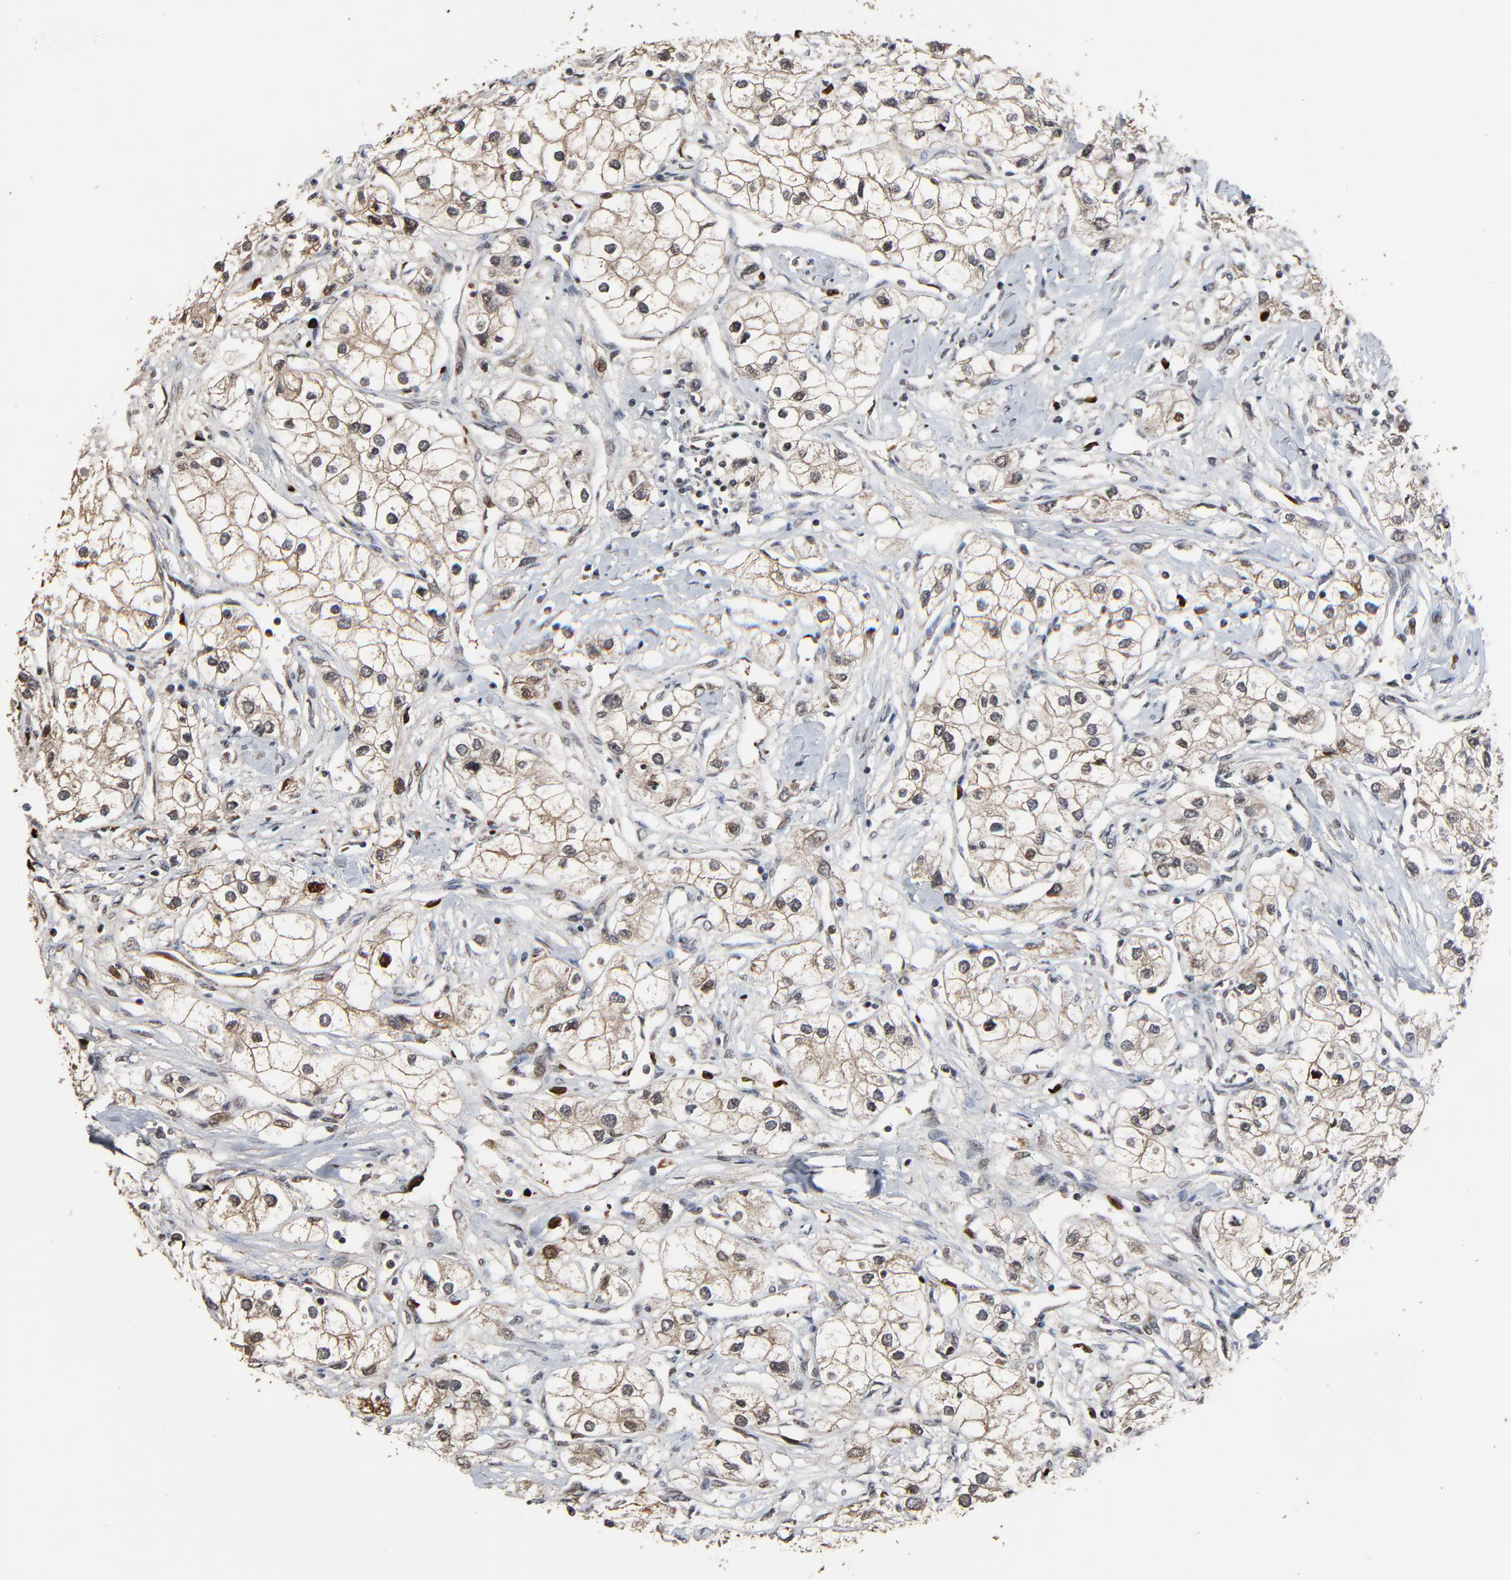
{"staining": {"intensity": "weak", "quantity": ">75%", "location": "cytoplasmic/membranous,nuclear"}, "tissue": "renal cancer", "cell_type": "Tumor cells", "image_type": "cancer", "snomed": [{"axis": "morphology", "description": "Adenocarcinoma, NOS"}, {"axis": "topography", "description": "Kidney"}], "caption": "High-power microscopy captured an IHC histopathology image of renal adenocarcinoma, revealing weak cytoplasmic/membranous and nuclear expression in about >75% of tumor cells.", "gene": "RHOJ", "patient": {"sex": "male", "age": 57}}